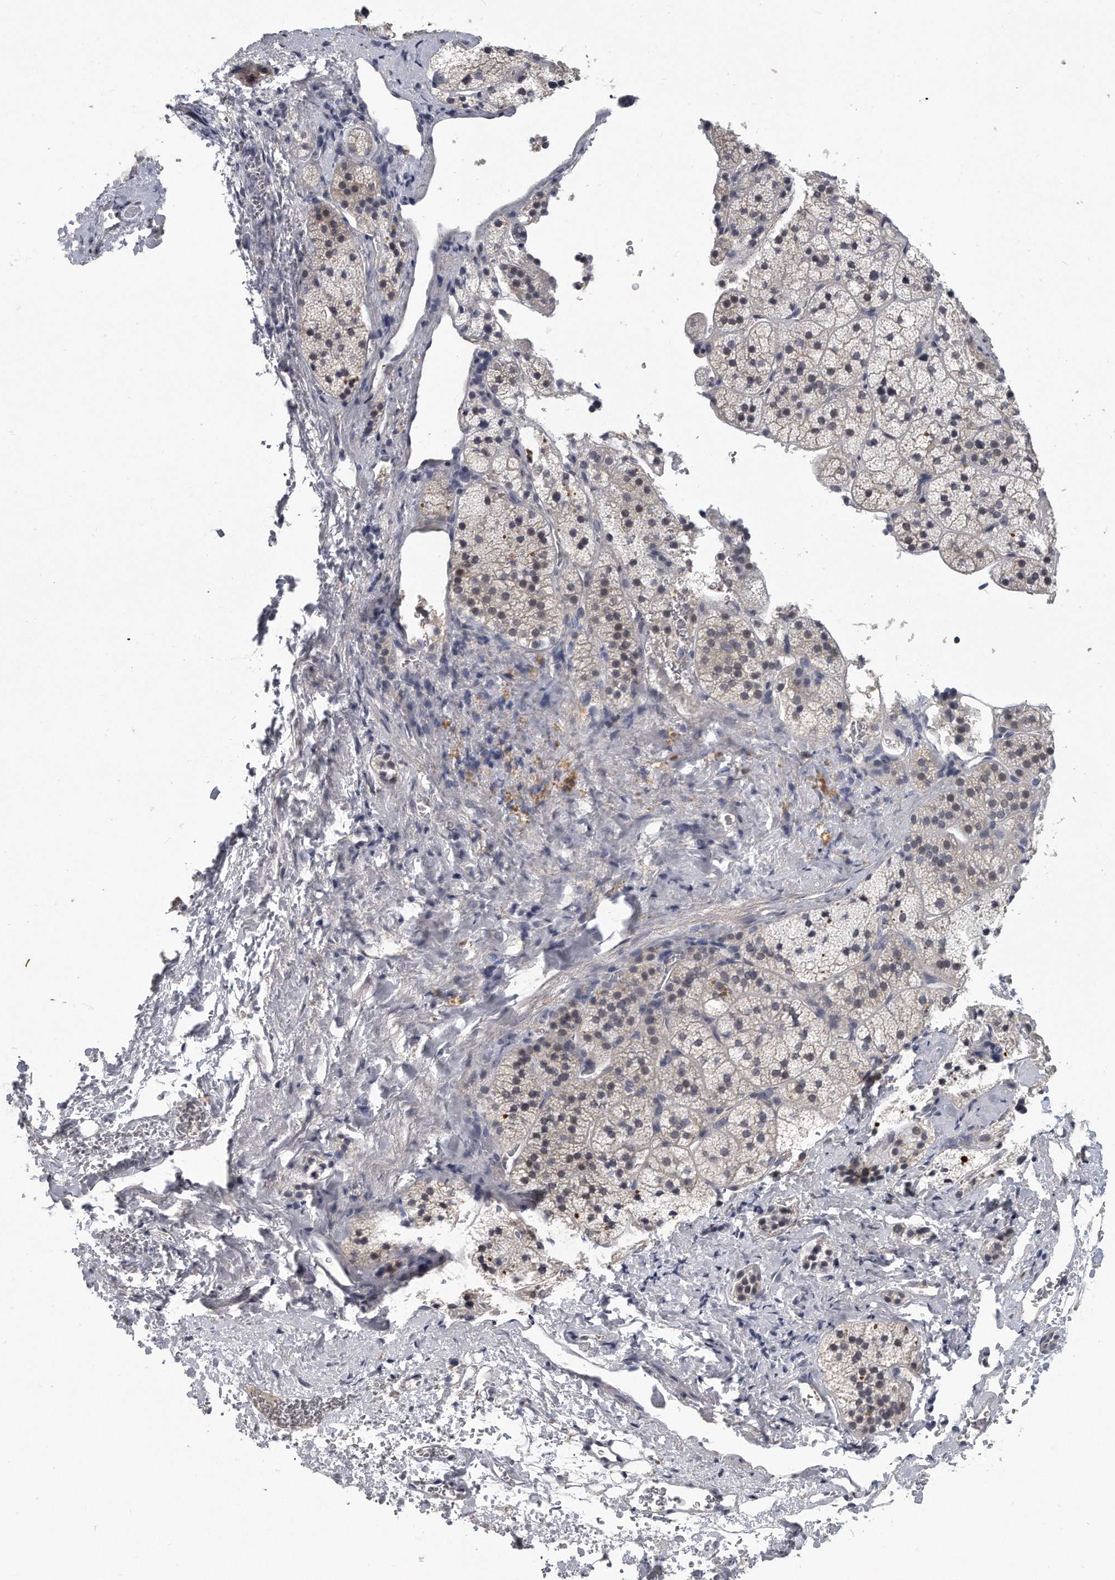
{"staining": {"intensity": "weak", "quantity": "<25%", "location": "cytoplasmic/membranous"}, "tissue": "adrenal gland", "cell_type": "Glandular cells", "image_type": "normal", "snomed": [{"axis": "morphology", "description": "Normal tissue, NOS"}, {"axis": "topography", "description": "Adrenal gland"}], "caption": "Immunohistochemistry (IHC) of benign human adrenal gland reveals no staining in glandular cells.", "gene": "KLHL7", "patient": {"sex": "female", "age": 44}}